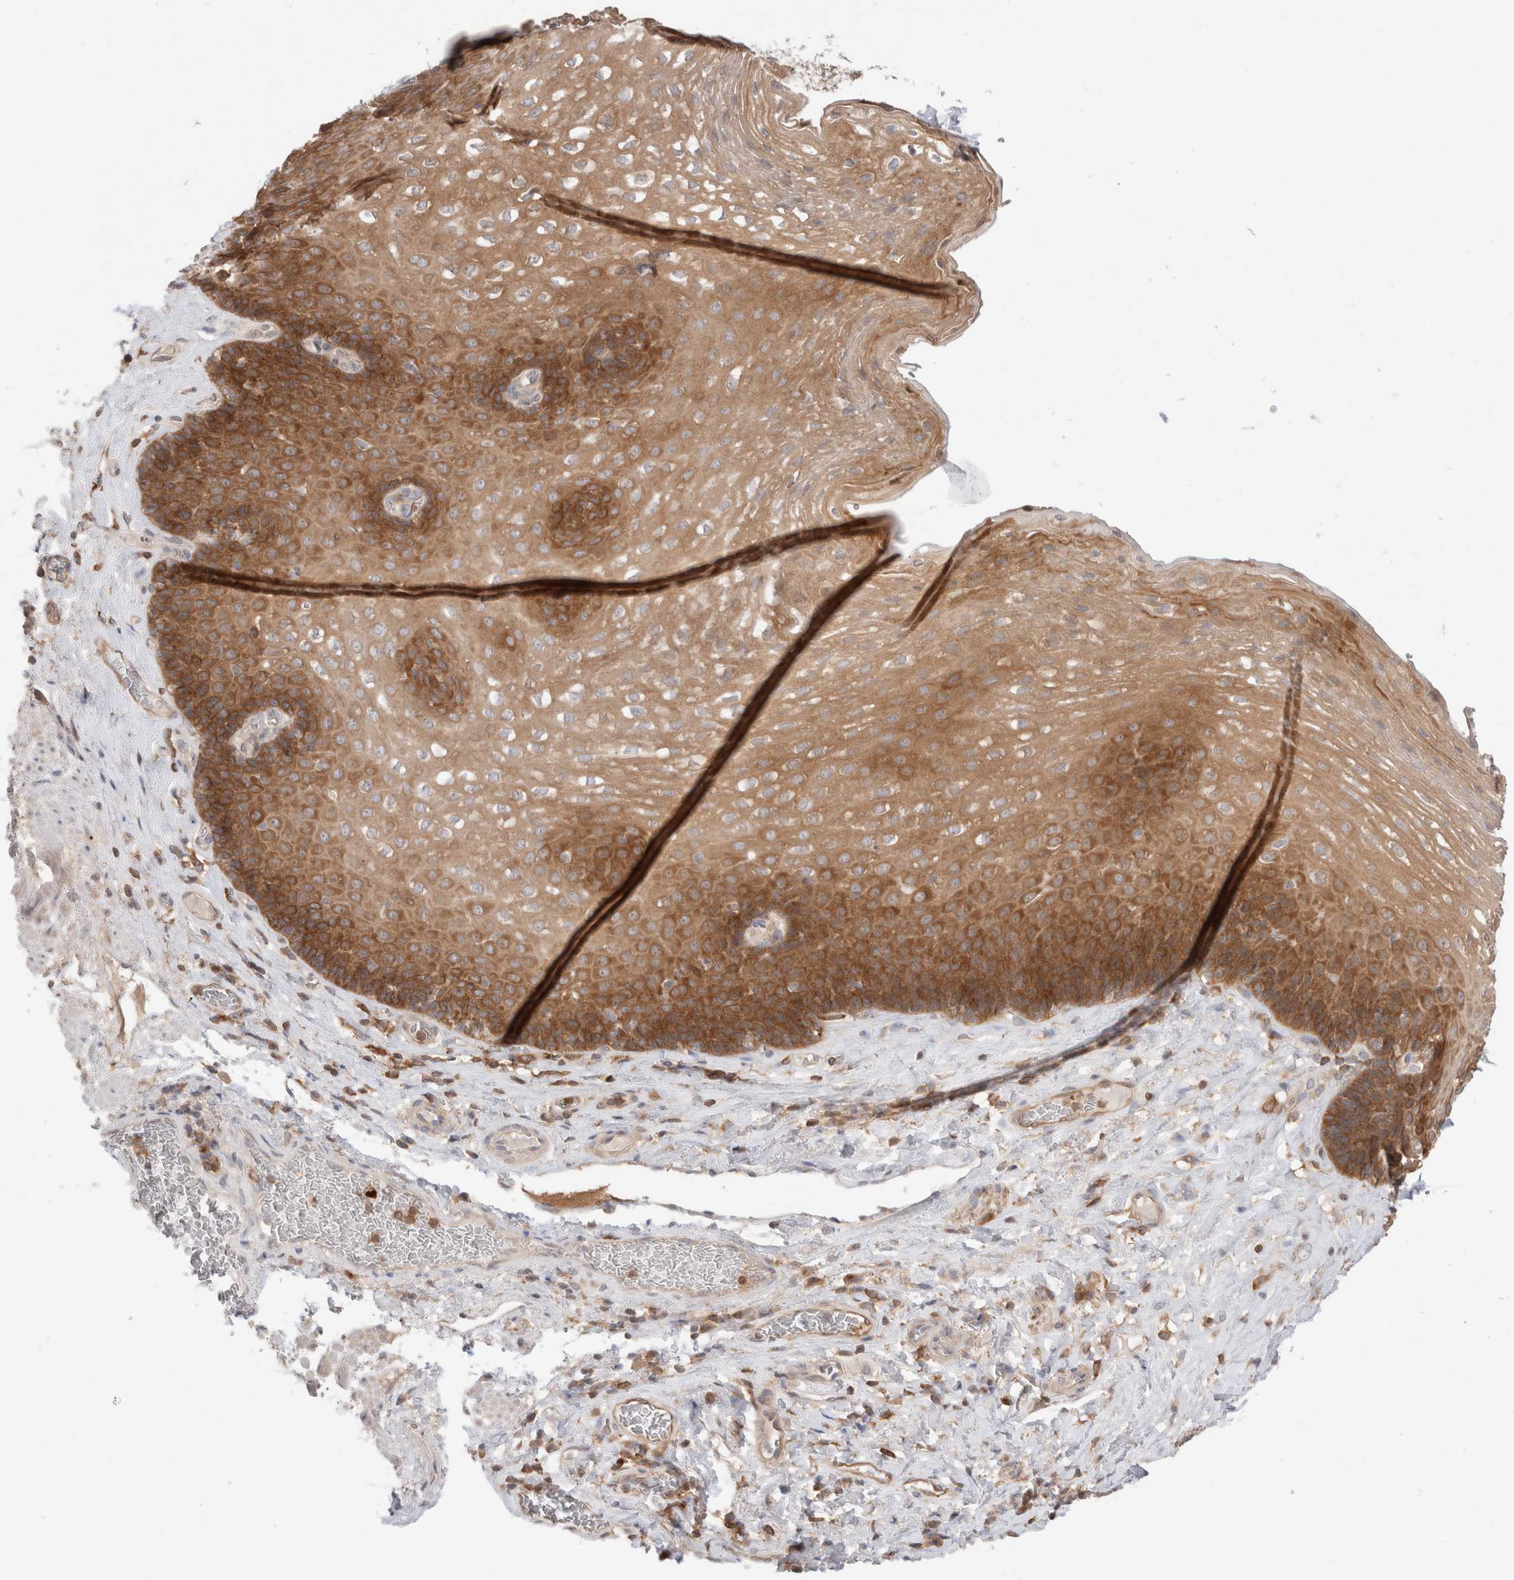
{"staining": {"intensity": "strong", "quantity": "25%-75%", "location": "cytoplasmic/membranous"}, "tissue": "esophagus", "cell_type": "Squamous epithelial cells", "image_type": "normal", "snomed": [{"axis": "morphology", "description": "Normal tissue, NOS"}, {"axis": "topography", "description": "Esophagus"}], "caption": "An image of esophagus stained for a protein shows strong cytoplasmic/membranous brown staining in squamous epithelial cells.", "gene": "KLHL14", "patient": {"sex": "female", "age": 66}}